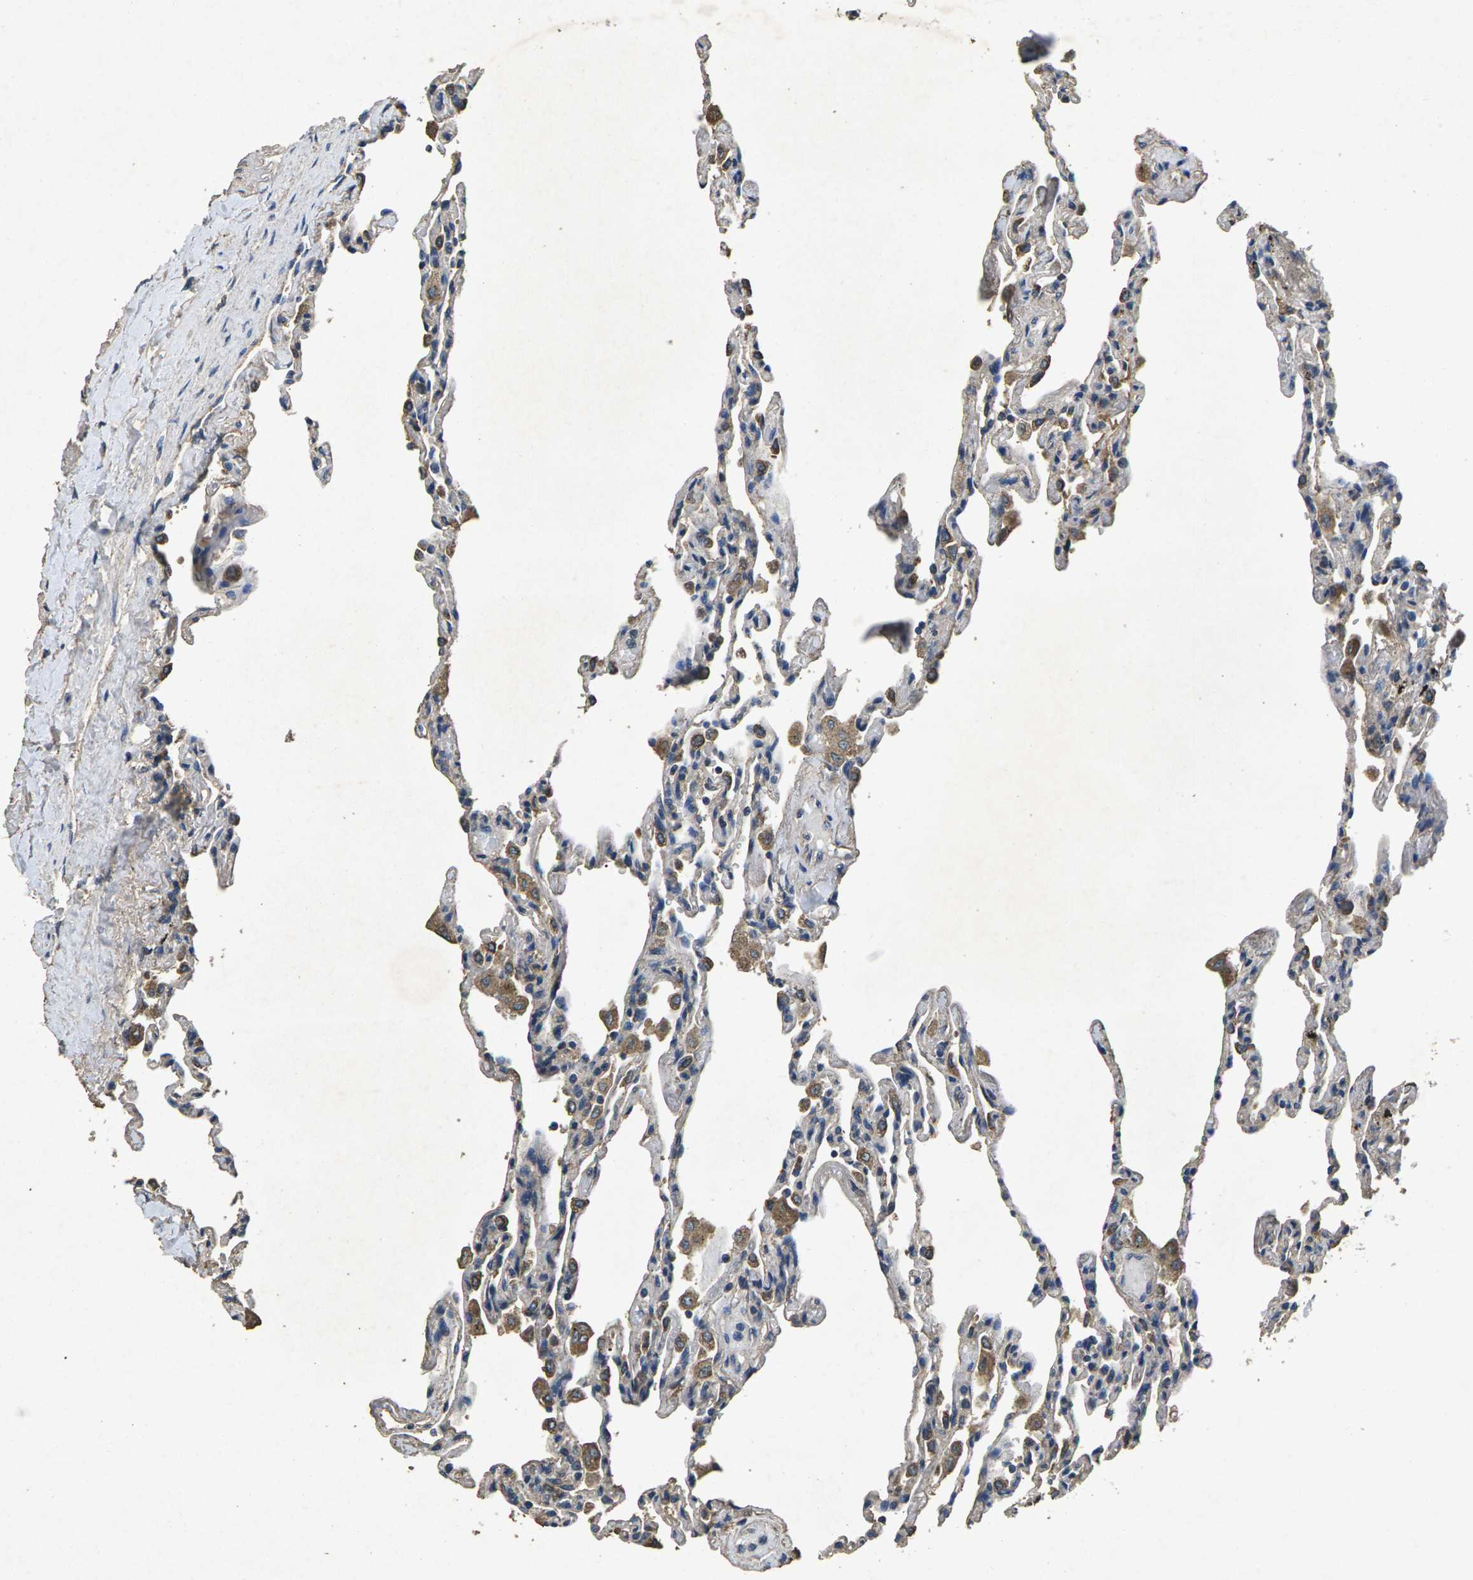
{"staining": {"intensity": "weak", "quantity": "25%-75%", "location": "cytoplasmic/membranous"}, "tissue": "lung", "cell_type": "Alveolar cells", "image_type": "normal", "snomed": [{"axis": "morphology", "description": "Normal tissue, NOS"}, {"axis": "topography", "description": "Lung"}], "caption": "Alveolar cells show weak cytoplasmic/membranous staining in about 25%-75% of cells in unremarkable lung.", "gene": "B4GAT1", "patient": {"sex": "male", "age": 59}}